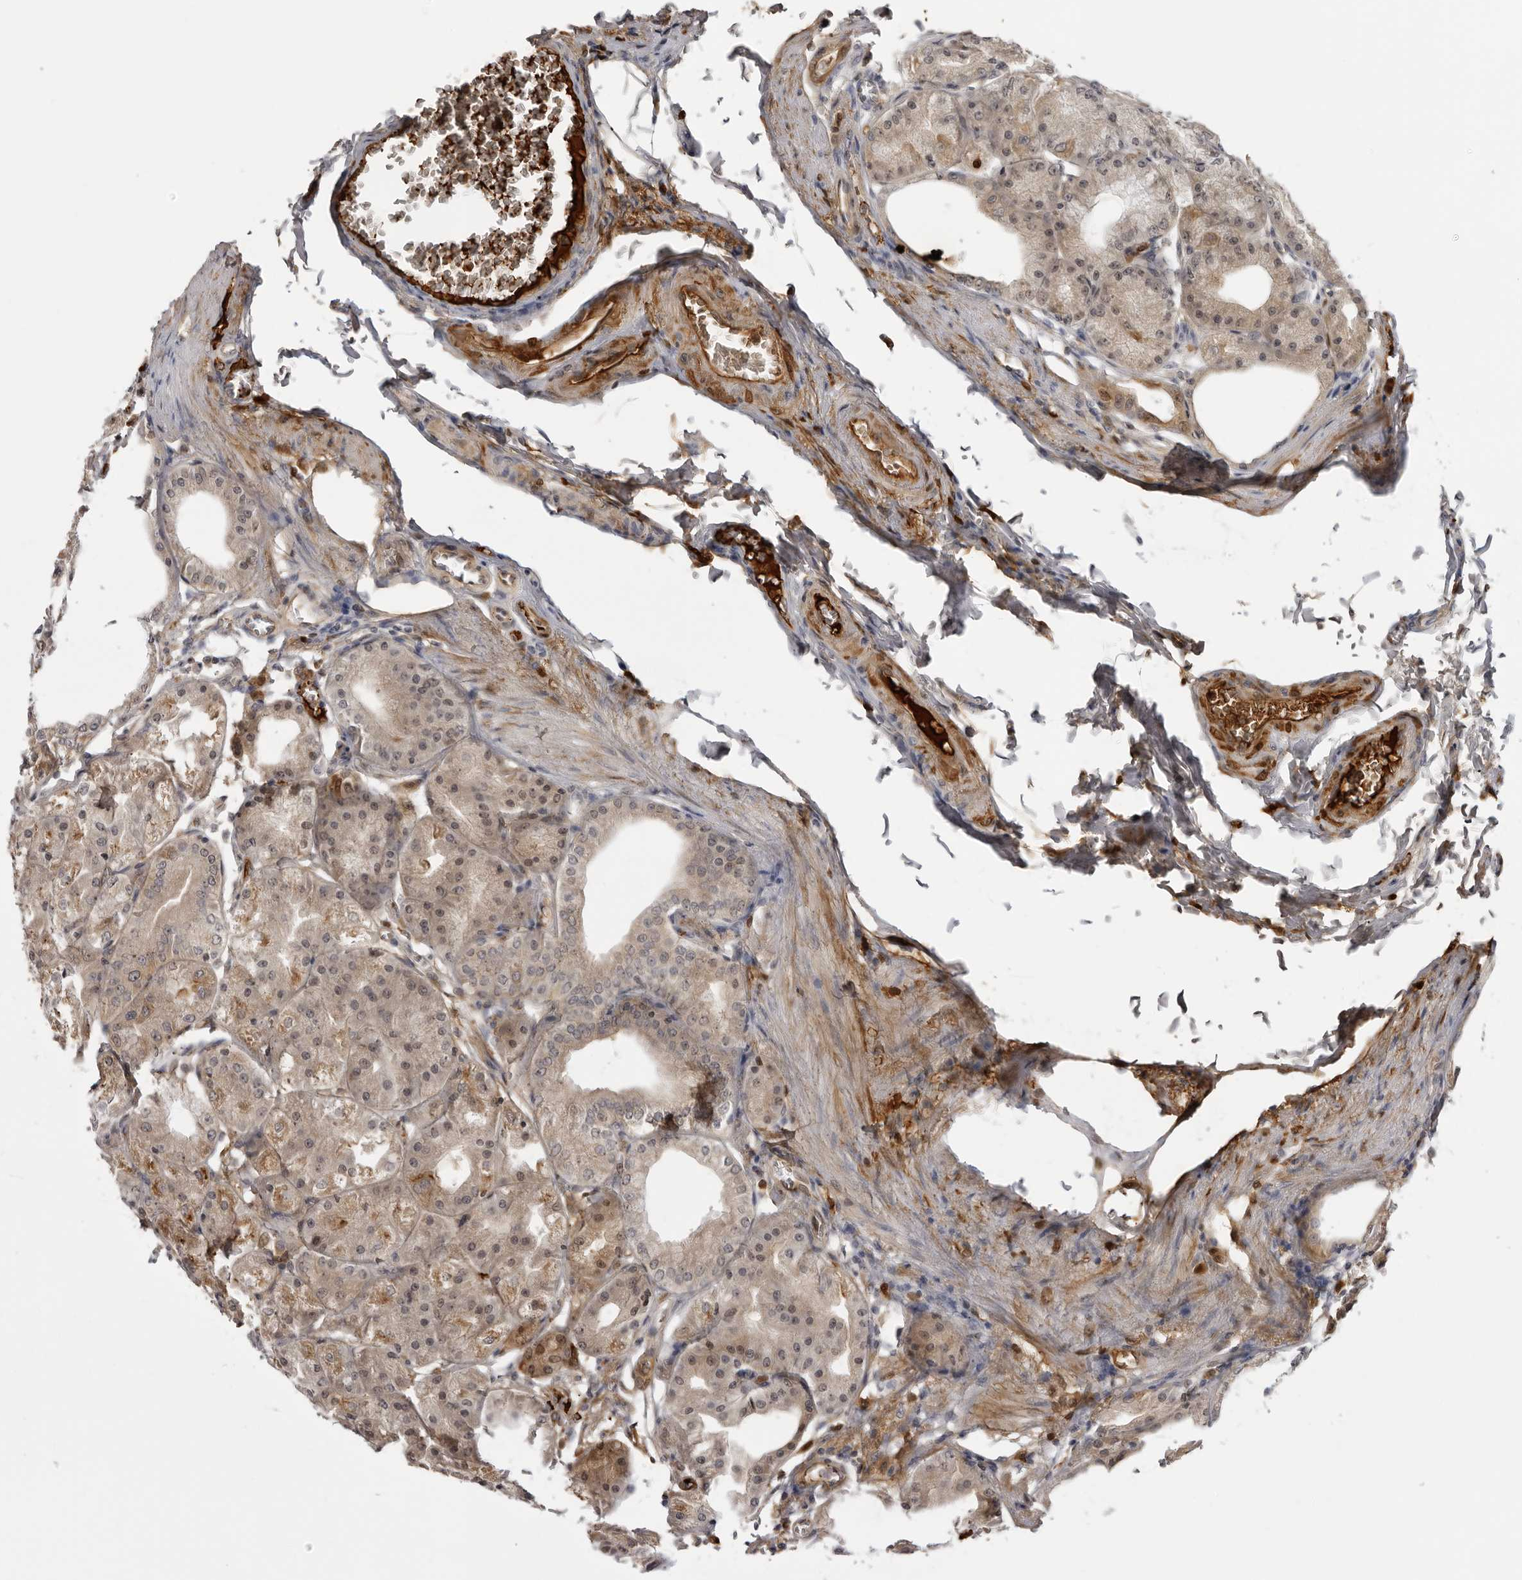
{"staining": {"intensity": "weak", "quantity": "25%-75%", "location": "cytoplasmic/membranous"}, "tissue": "stomach", "cell_type": "Glandular cells", "image_type": "normal", "snomed": [{"axis": "morphology", "description": "Normal tissue, NOS"}, {"axis": "topography", "description": "Stomach, lower"}], "caption": "Protein staining of benign stomach displays weak cytoplasmic/membranous positivity in about 25%-75% of glandular cells.", "gene": "PLEKHF2", "patient": {"sex": "male", "age": 71}}